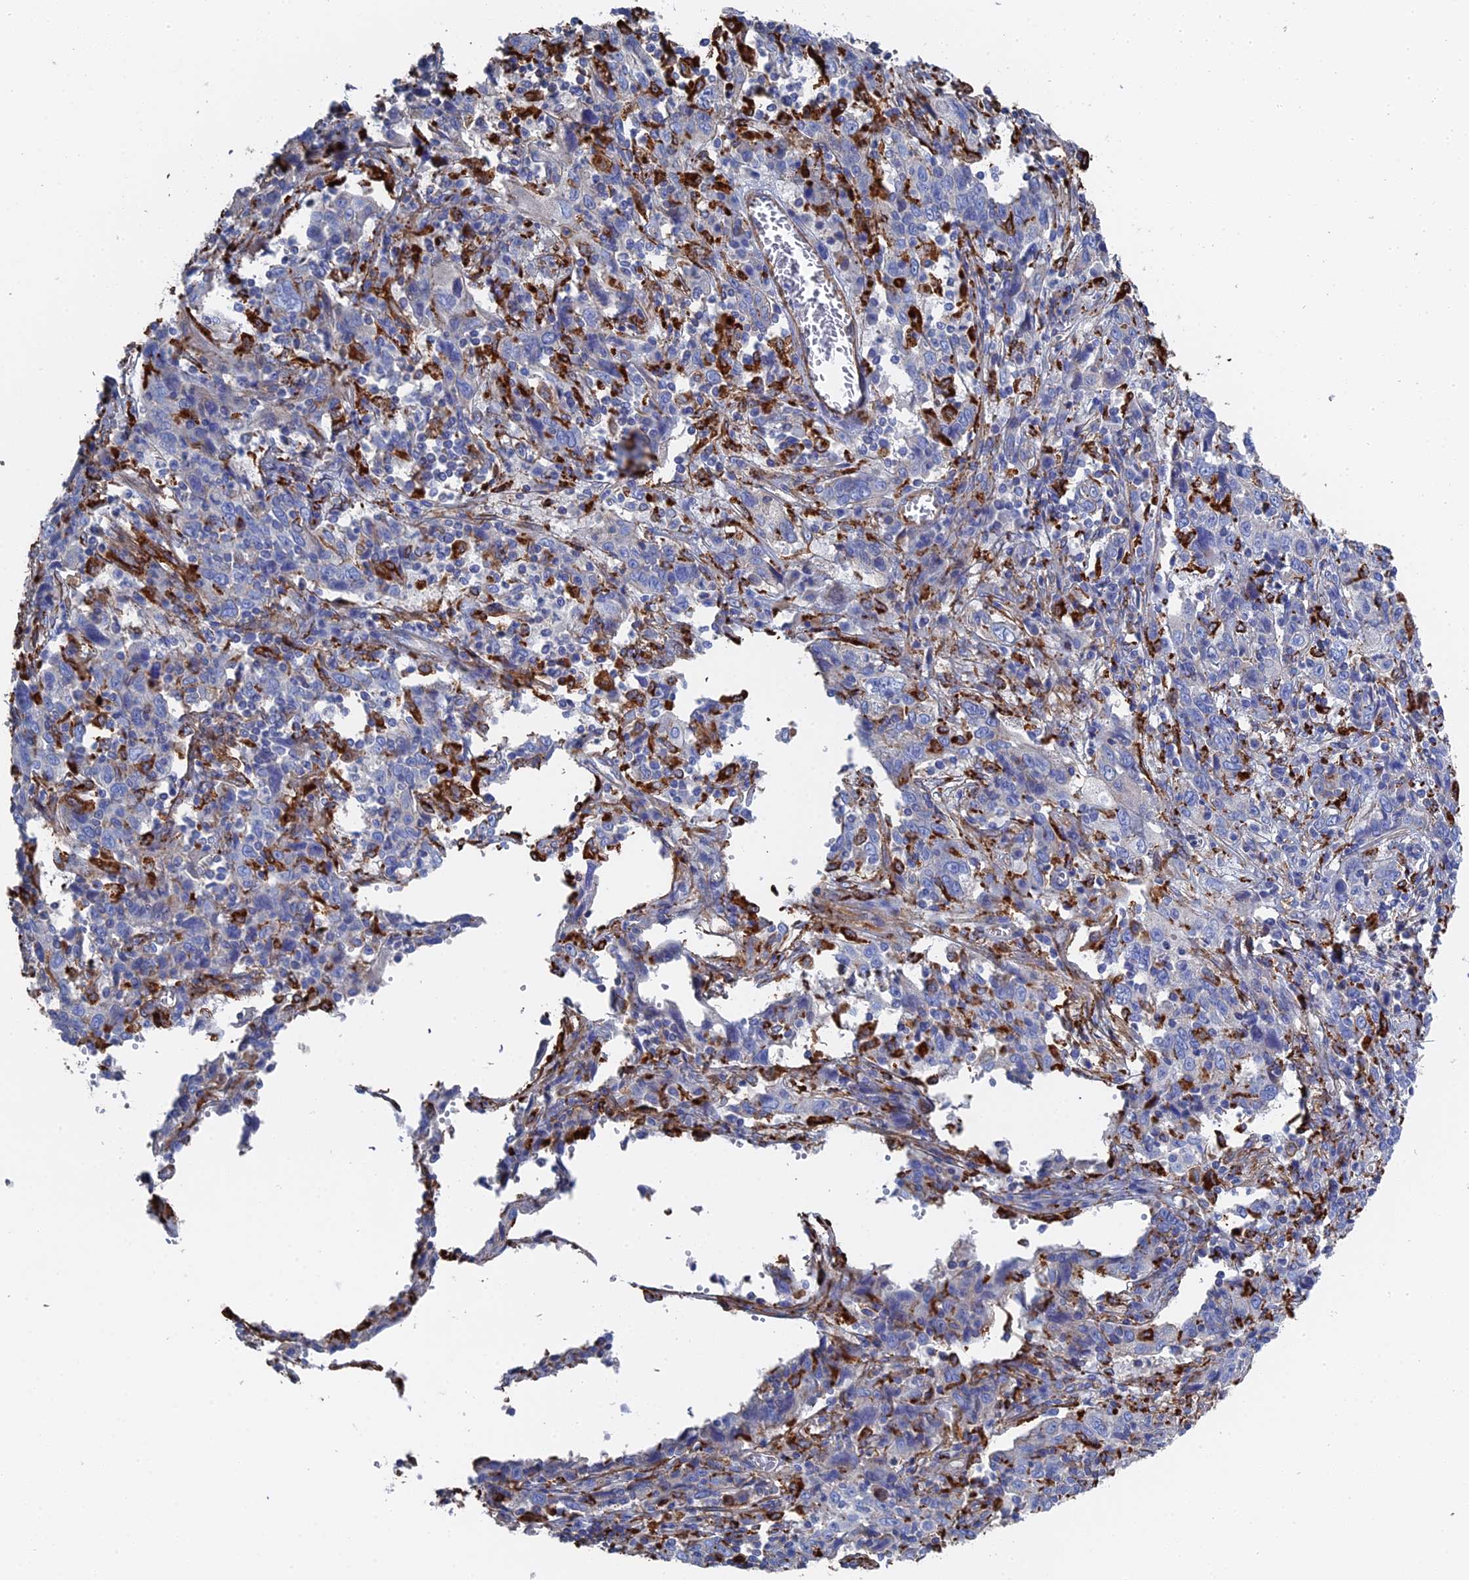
{"staining": {"intensity": "negative", "quantity": "none", "location": "none"}, "tissue": "cervical cancer", "cell_type": "Tumor cells", "image_type": "cancer", "snomed": [{"axis": "morphology", "description": "Squamous cell carcinoma, NOS"}, {"axis": "topography", "description": "Cervix"}], "caption": "IHC micrograph of neoplastic tissue: cervical squamous cell carcinoma stained with DAB (3,3'-diaminobenzidine) shows no significant protein positivity in tumor cells.", "gene": "STRA6", "patient": {"sex": "female", "age": 46}}